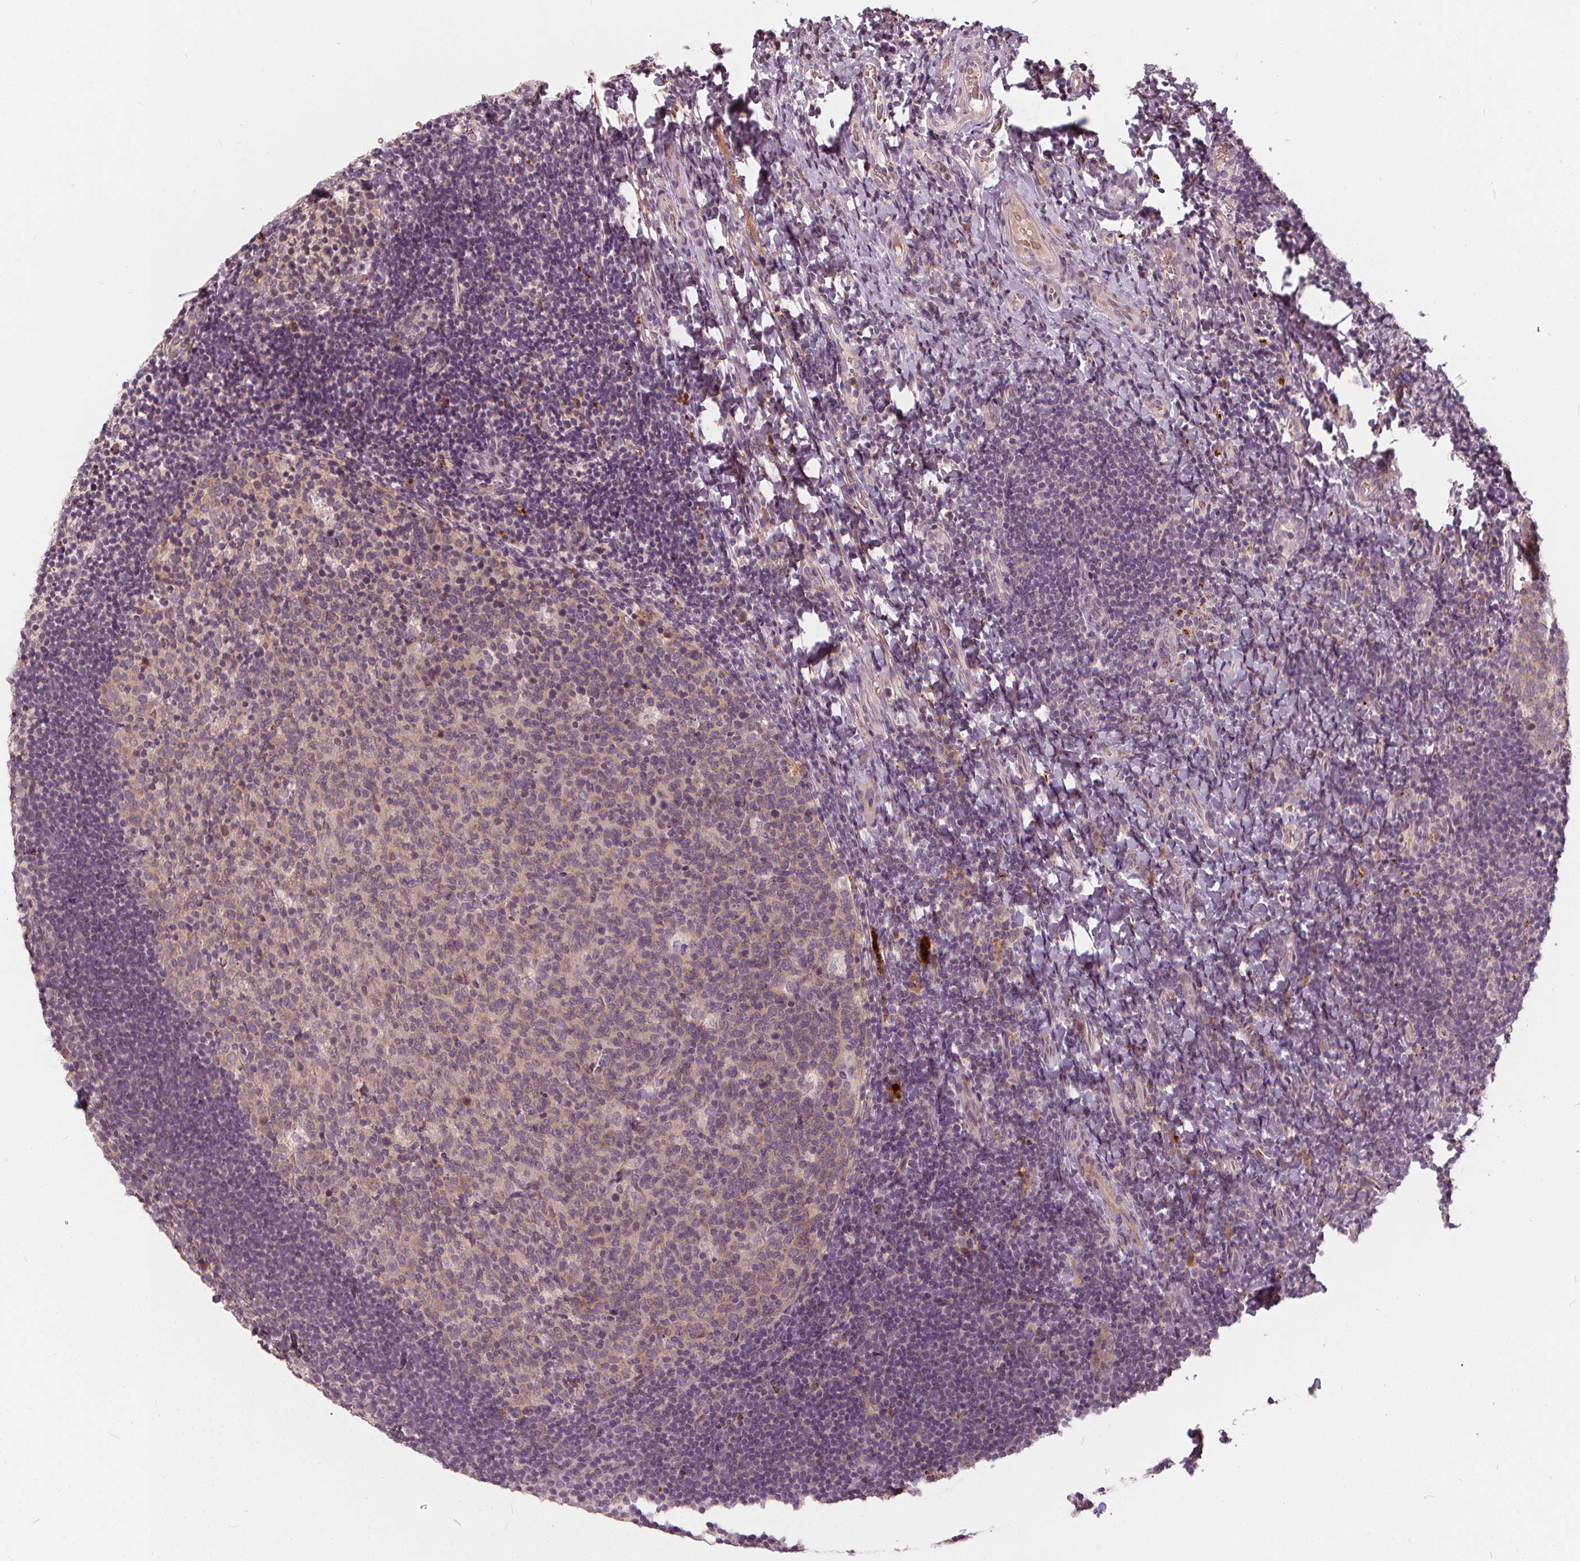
{"staining": {"intensity": "negative", "quantity": "none", "location": "none"}, "tissue": "tonsil", "cell_type": "Germinal center cells", "image_type": "normal", "snomed": [{"axis": "morphology", "description": "Normal tissue, NOS"}, {"axis": "topography", "description": "Tonsil"}], "caption": "This is an immunohistochemistry photomicrograph of unremarkable human tonsil. There is no staining in germinal center cells.", "gene": "IPO13", "patient": {"sex": "female", "age": 10}}